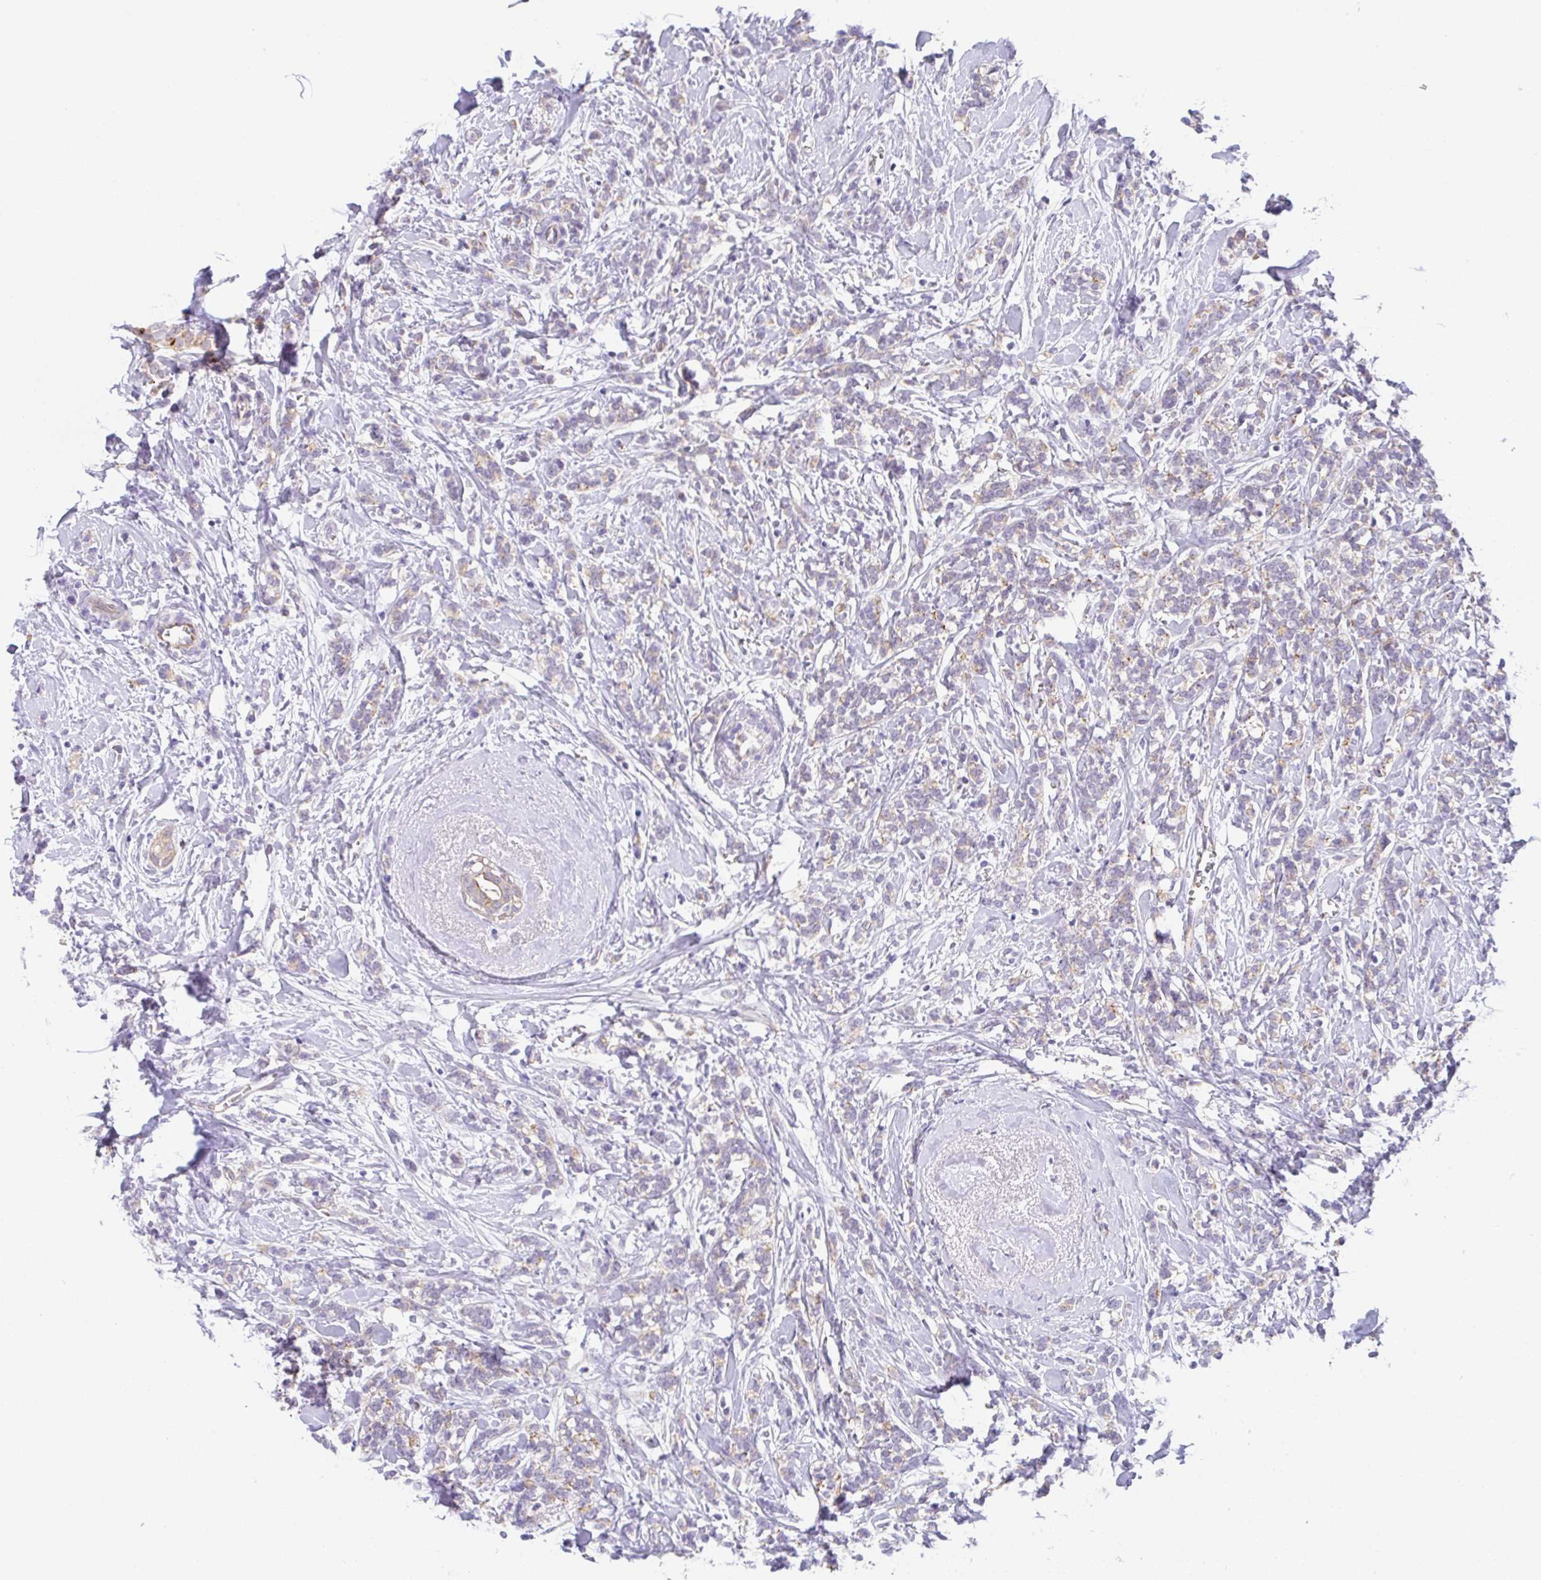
{"staining": {"intensity": "negative", "quantity": "none", "location": "none"}, "tissue": "breast cancer", "cell_type": "Tumor cells", "image_type": "cancer", "snomed": [{"axis": "morphology", "description": "Lobular carcinoma"}, {"axis": "topography", "description": "Breast"}], "caption": "This is an immunohistochemistry histopathology image of breast cancer (lobular carcinoma). There is no expression in tumor cells.", "gene": "CGNL1", "patient": {"sex": "female", "age": 59}}